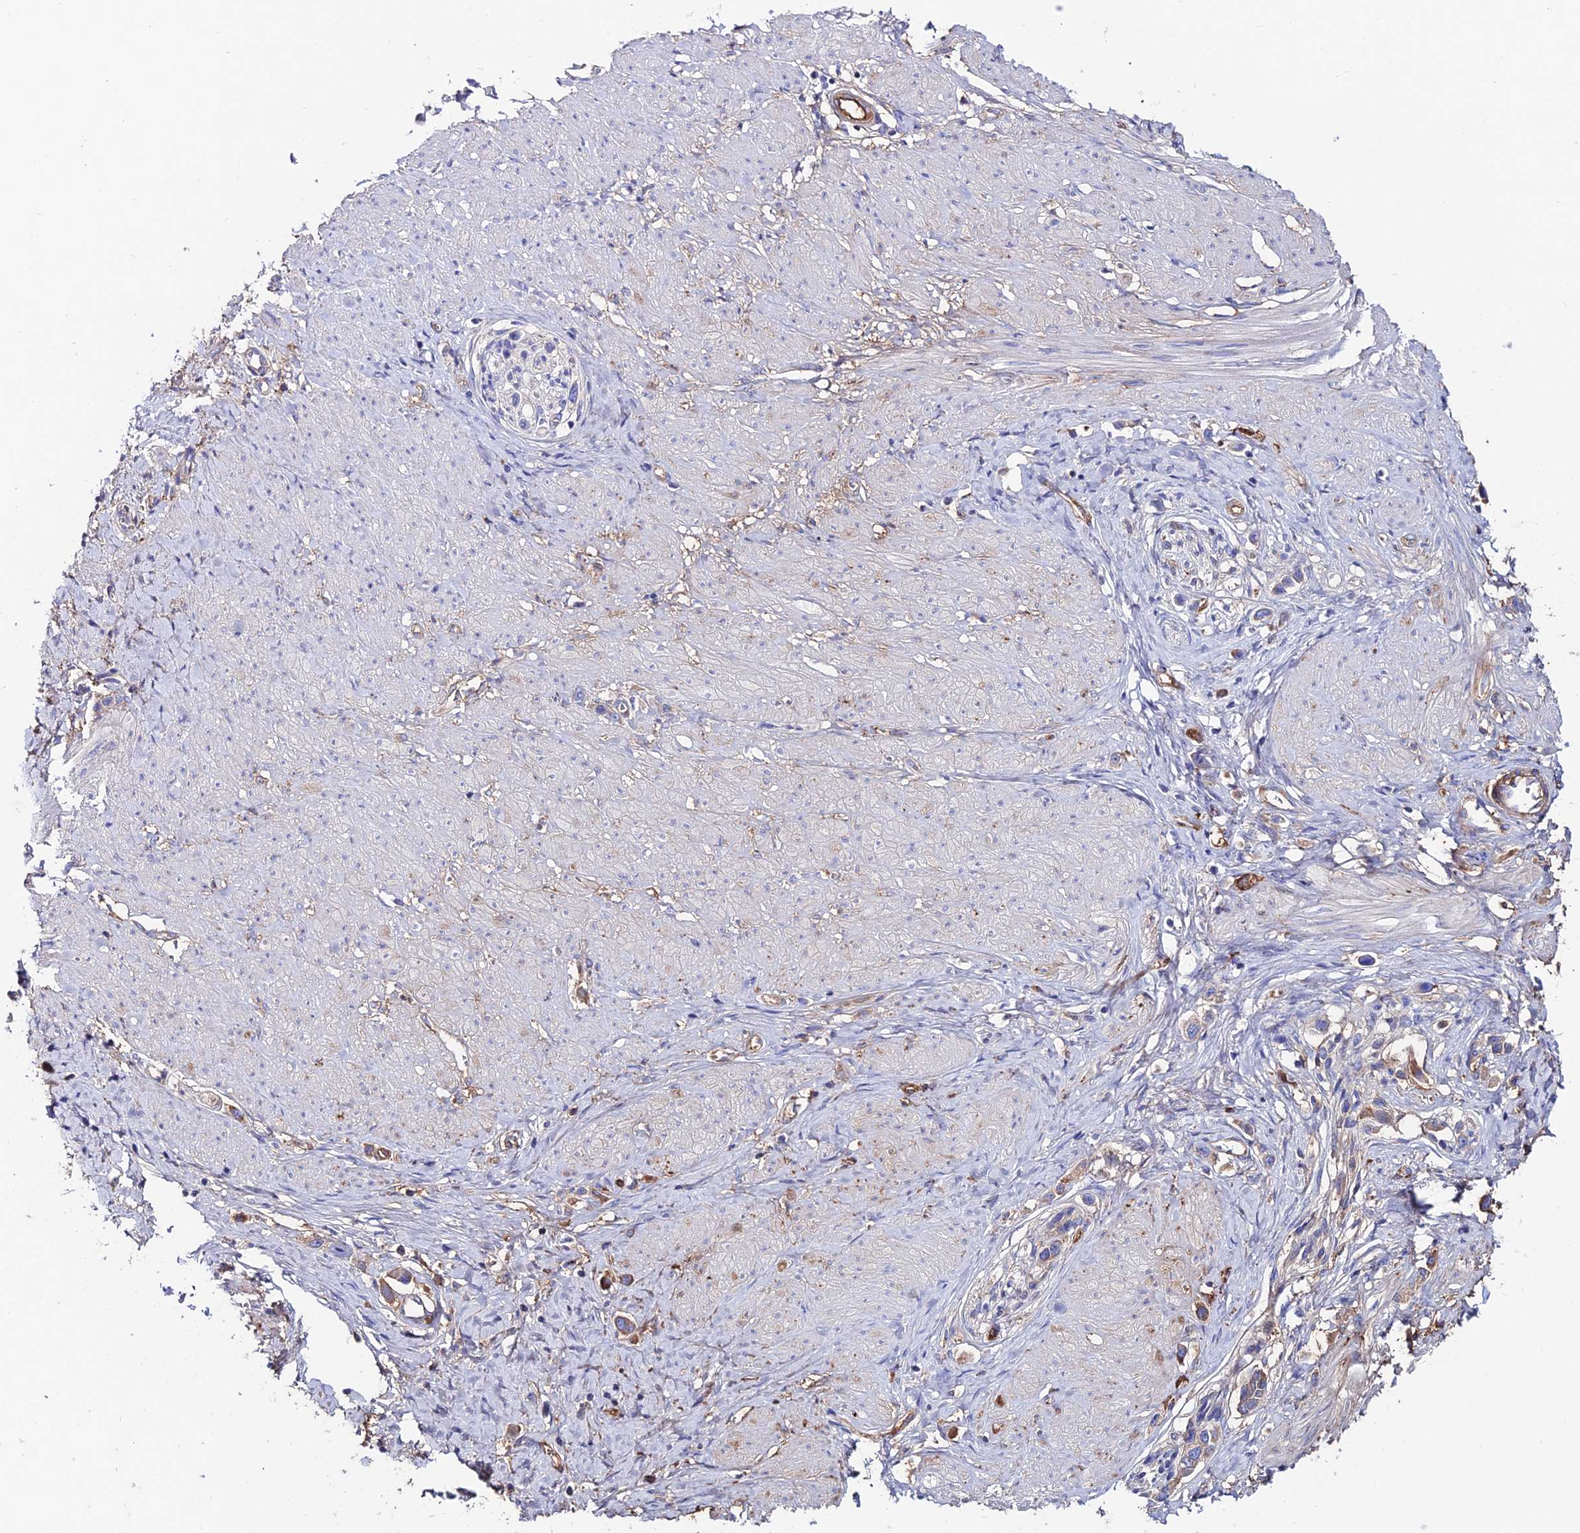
{"staining": {"intensity": "weak", "quantity": "<25%", "location": "cytoplasmic/membranous"}, "tissue": "stomach cancer", "cell_type": "Tumor cells", "image_type": "cancer", "snomed": [{"axis": "morphology", "description": "Adenocarcinoma, NOS"}, {"axis": "topography", "description": "Stomach"}], "caption": "Stomach cancer was stained to show a protein in brown. There is no significant staining in tumor cells. (DAB (3,3'-diaminobenzidine) immunohistochemistry visualized using brightfield microscopy, high magnification).", "gene": "SLC25A16", "patient": {"sex": "female", "age": 65}}